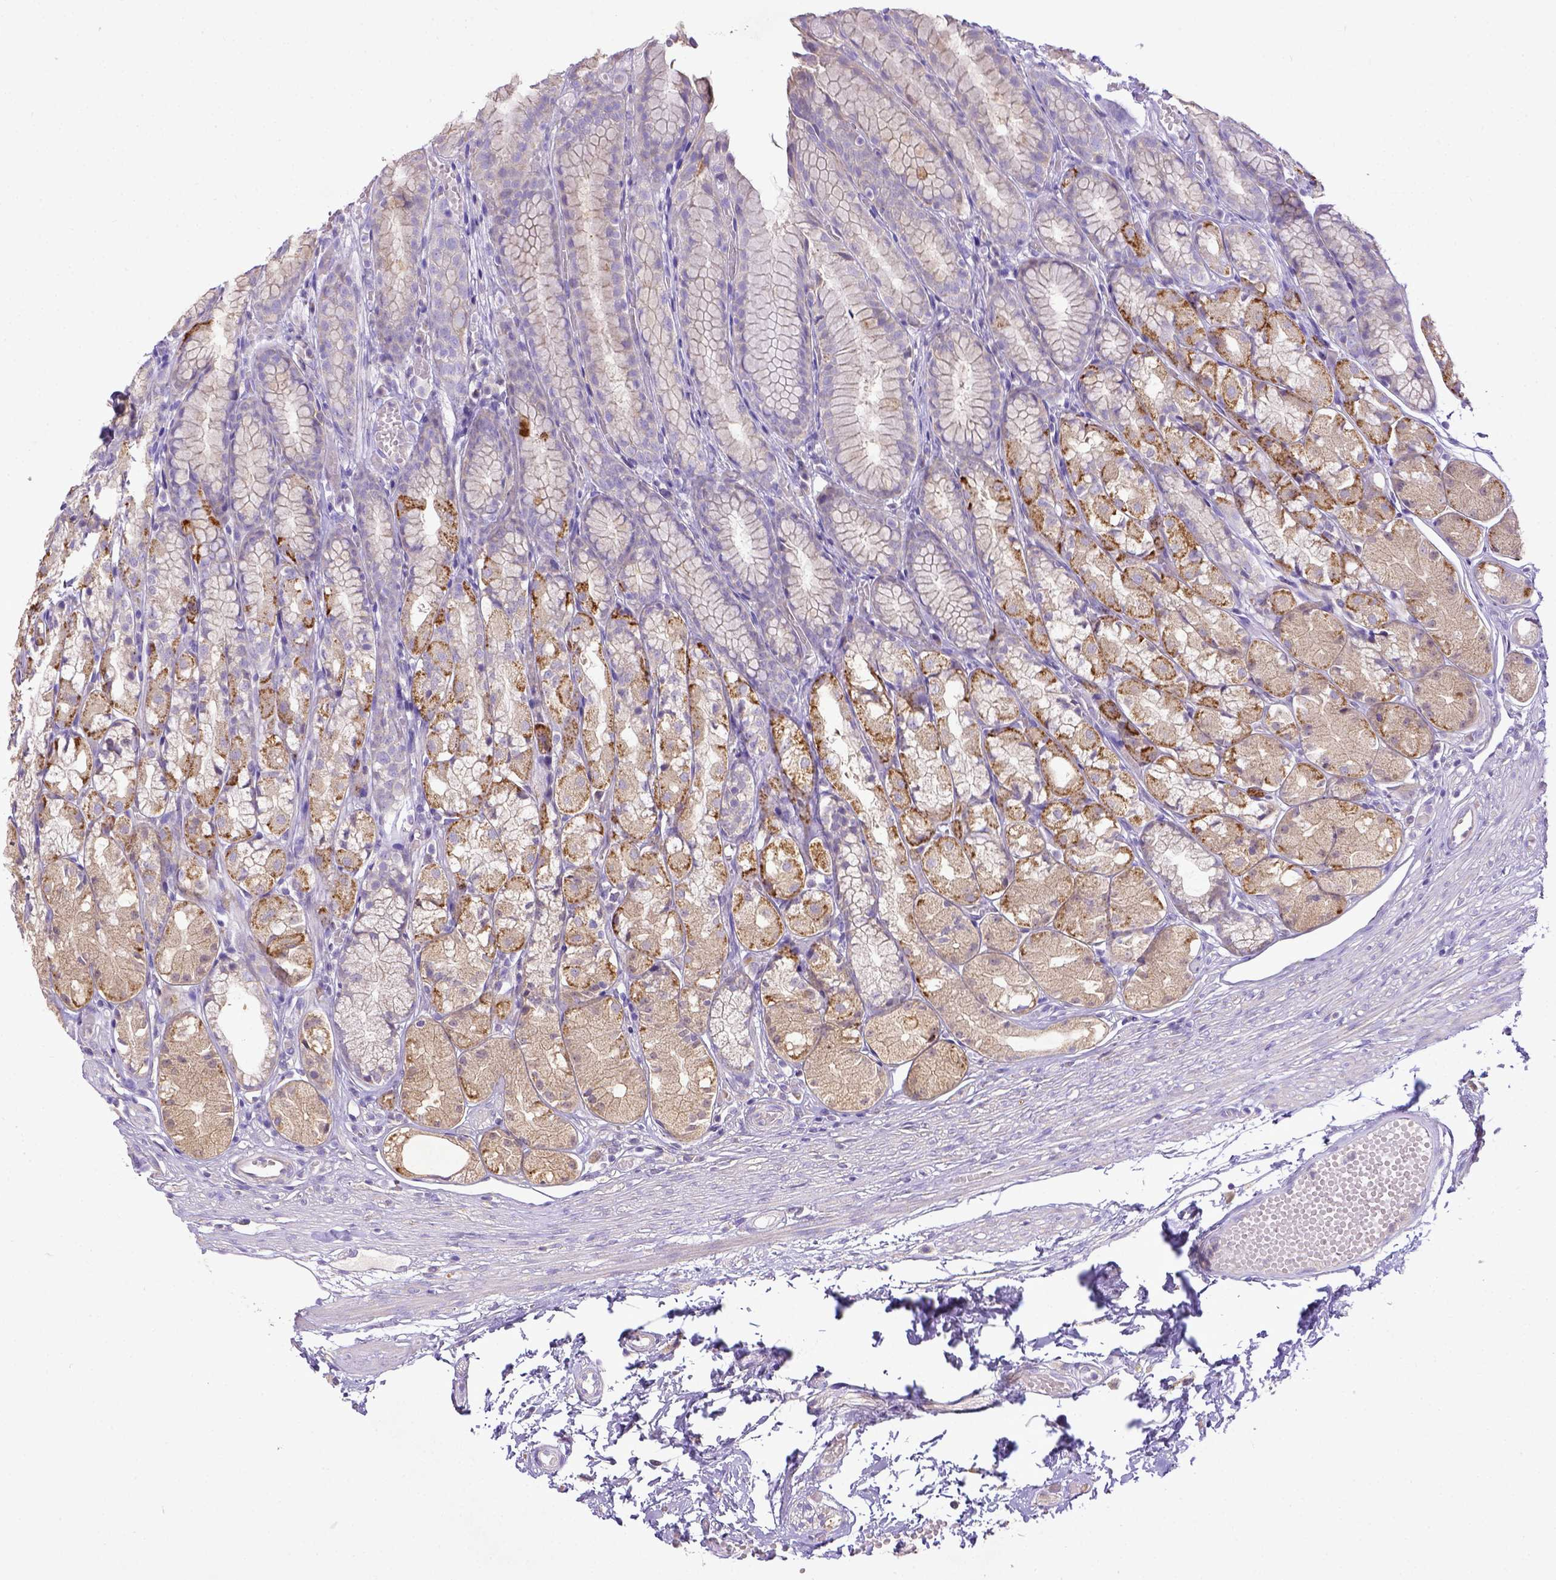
{"staining": {"intensity": "moderate", "quantity": ">75%", "location": "cytoplasmic/membranous"}, "tissue": "stomach", "cell_type": "Glandular cells", "image_type": "normal", "snomed": [{"axis": "morphology", "description": "Normal tissue, NOS"}, {"axis": "topography", "description": "Stomach"}], "caption": "A medium amount of moderate cytoplasmic/membranous staining is present in about >75% of glandular cells in normal stomach. (Stains: DAB in brown, nuclei in blue, Microscopy: brightfield microscopy at high magnification).", "gene": "CD40", "patient": {"sex": "male", "age": 70}}